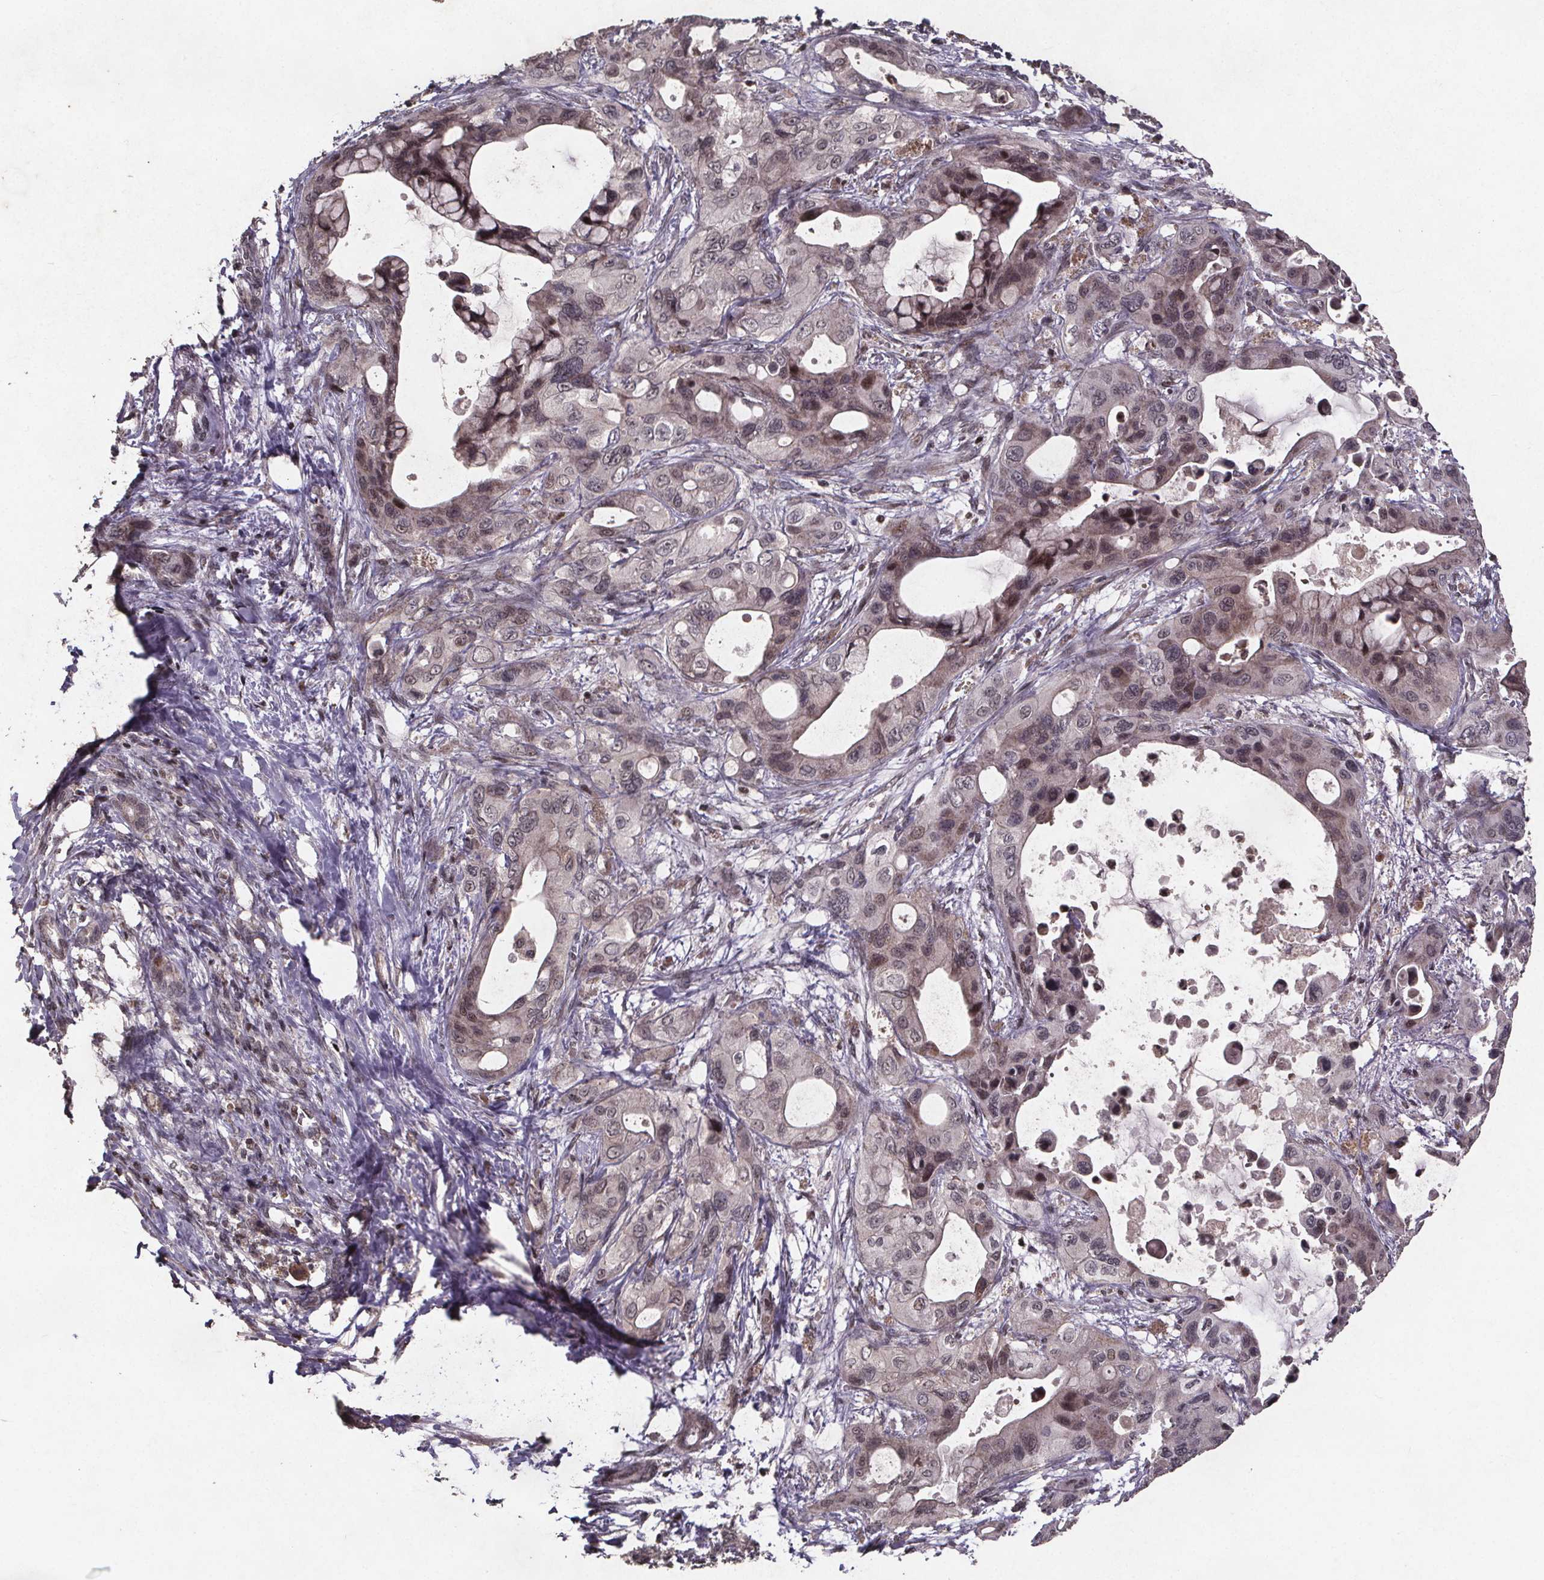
{"staining": {"intensity": "weak", "quantity": "<25%", "location": "nuclear"}, "tissue": "pancreatic cancer", "cell_type": "Tumor cells", "image_type": "cancer", "snomed": [{"axis": "morphology", "description": "Adenocarcinoma, NOS"}, {"axis": "topography", "description": "Pancreas"}], "caption": "There is no significant positivity in tumor cells of pancreatic cancer (adenocarcinoma). (DAB (3,3'-diaminobenzidine) IHC, high magnification).", "gene": "GPX3", "patient": {"sex": "male", "age": 71}}